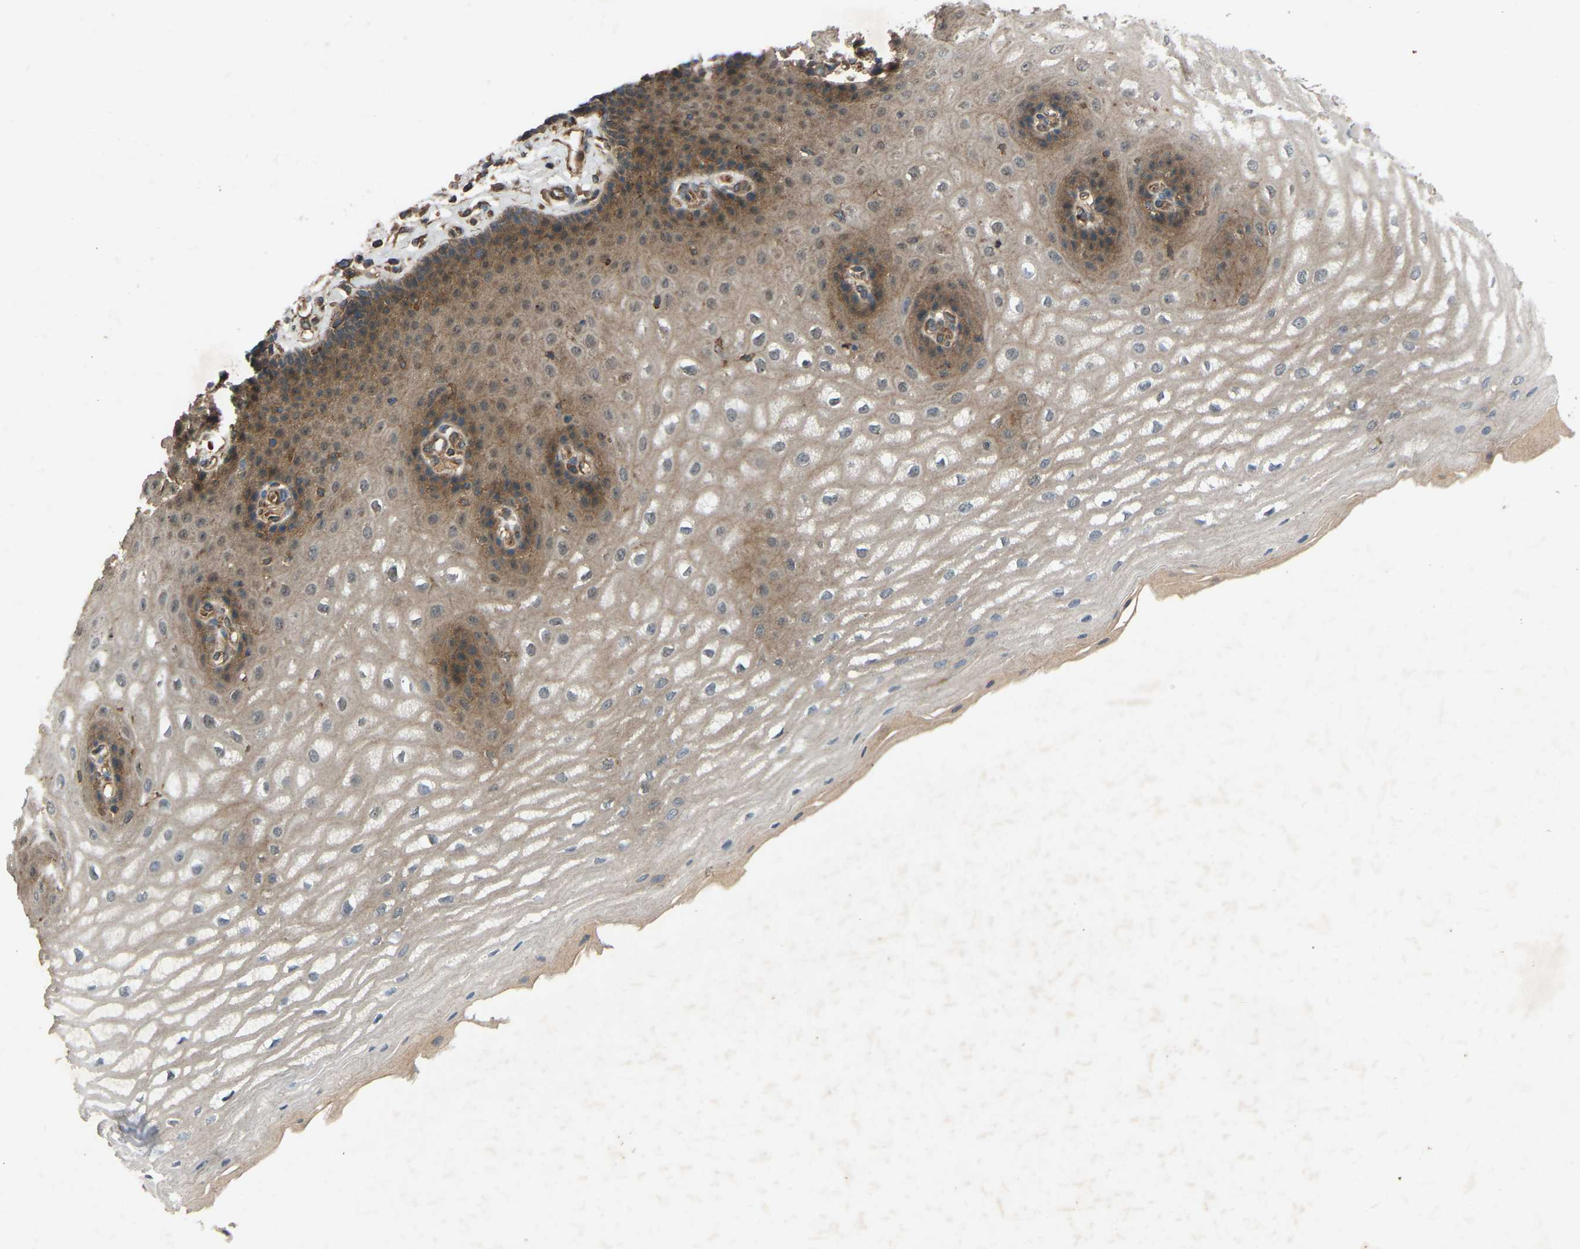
{"staining": {"intensity": "moderate", "quantity": "25%-75%", "location": "cytoplasmic/membranous"}, "tissue": "esophagus", "cell_type": "Squamous epithelial cells", "image_type": "normal", "snomed": [{"axis": "morphology", "description": "Normal tissue, NOS"}, {"axis": "topography", "description": "Esophagus"}], "caption": "The image displays immunohistochemical staining of benign esophagus. There is moderate cytoplasmic/membranous expression is appreciated in approximately 25%-75% of squamous epithelial cells.", "gene": "GAS2L1", "patient": {"sex": "male", "age": 54}}